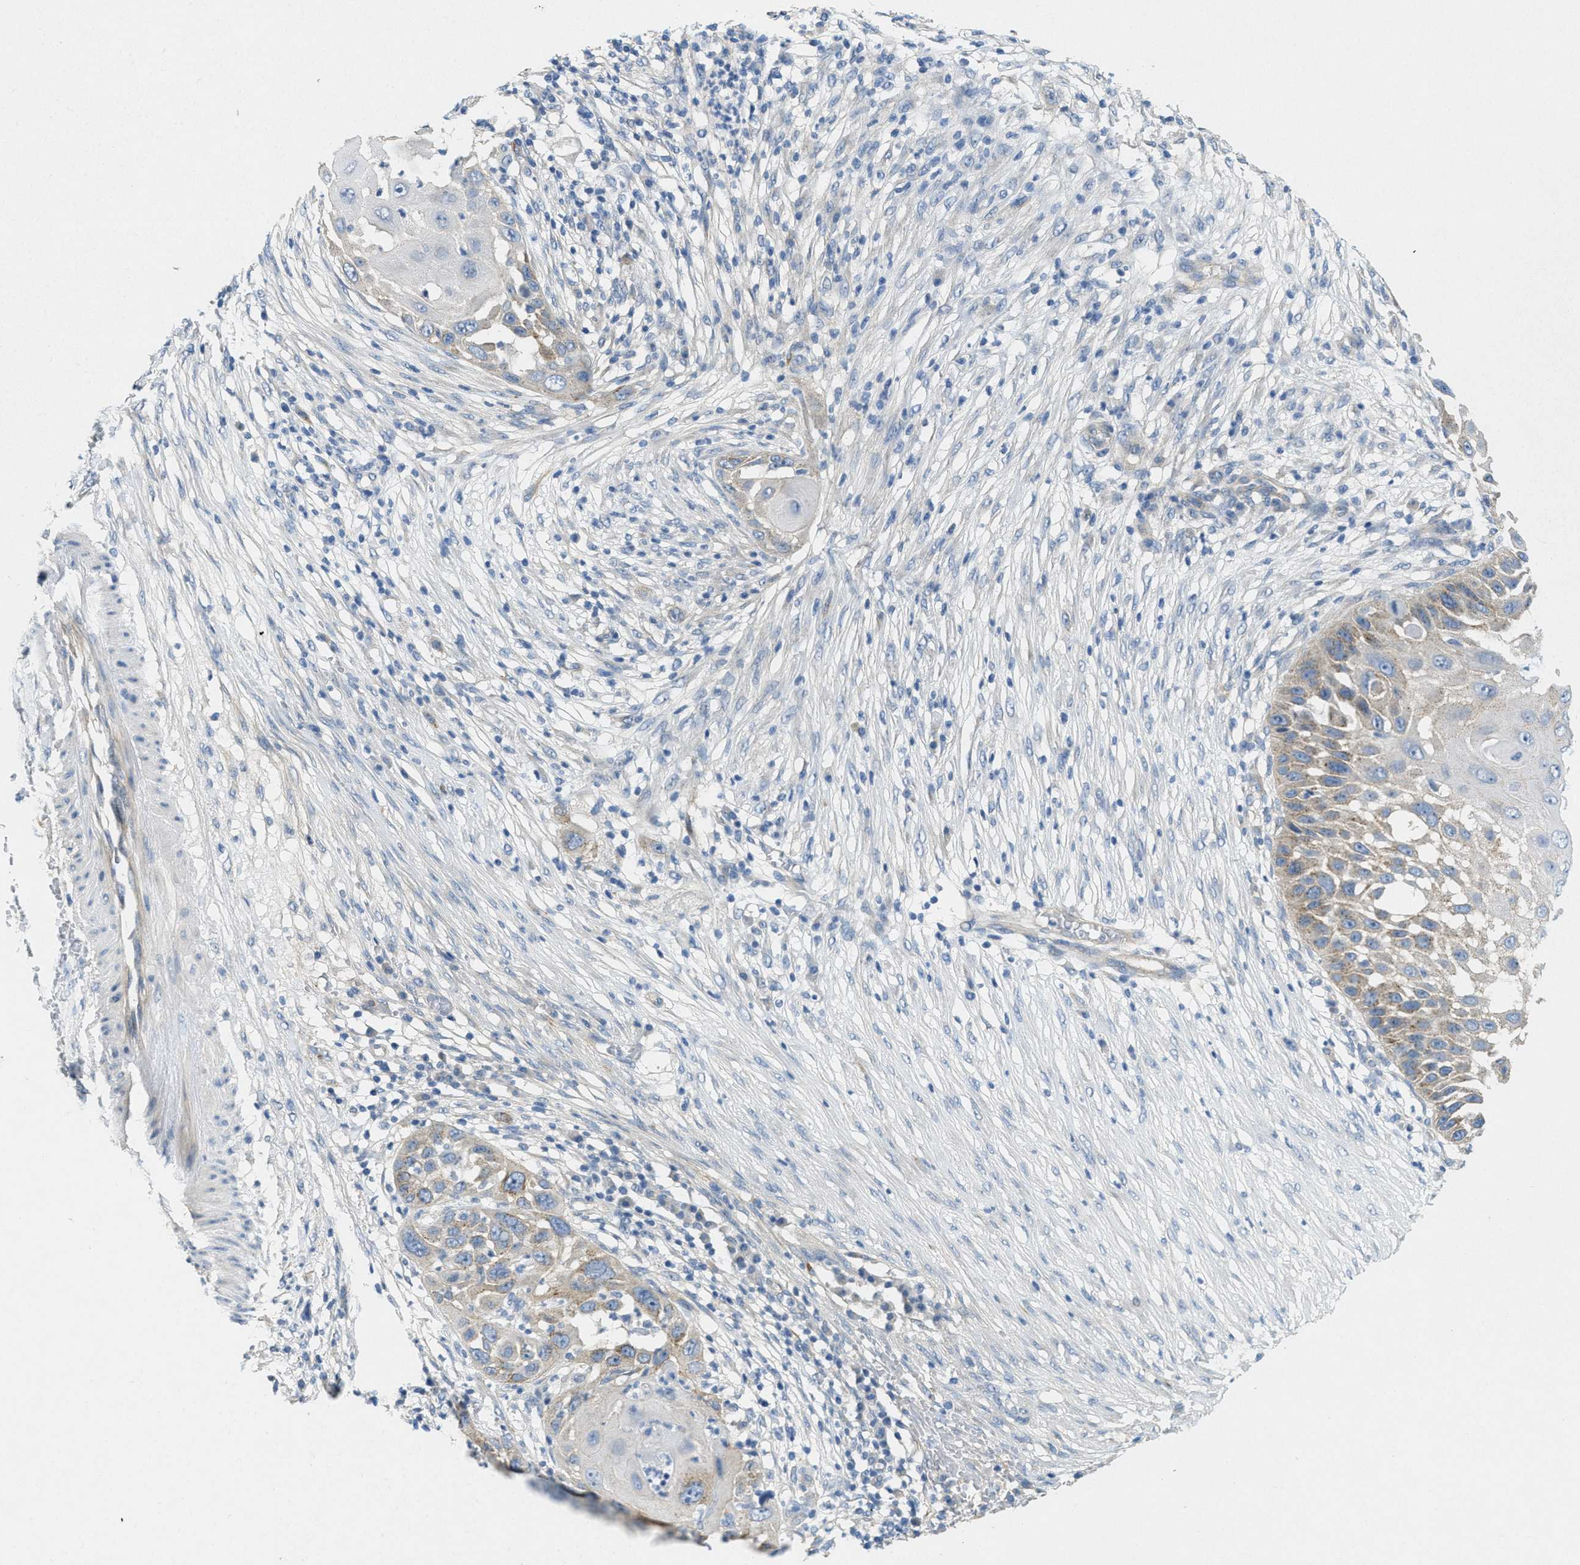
{"staining": {"intensity": "weak", "quantity": "<25%", "location": "cytoplasmic/membranous"}, "tissue": "skin cancer", "cell_type": "Tumor cells", "image_type": "cancer", "snomed": [{"axis": "morphology", "description": "Squamous cell carcinoma, NOS"}, {"axis": "topography", "description": "Skin"}], "caption": "IHC of skin cancer (squamous cell carcinoma) demonstrates no positivity in tumor cells.", "gene": "ZFYVE9", "patient": {"sex": "female", "age": 44}}